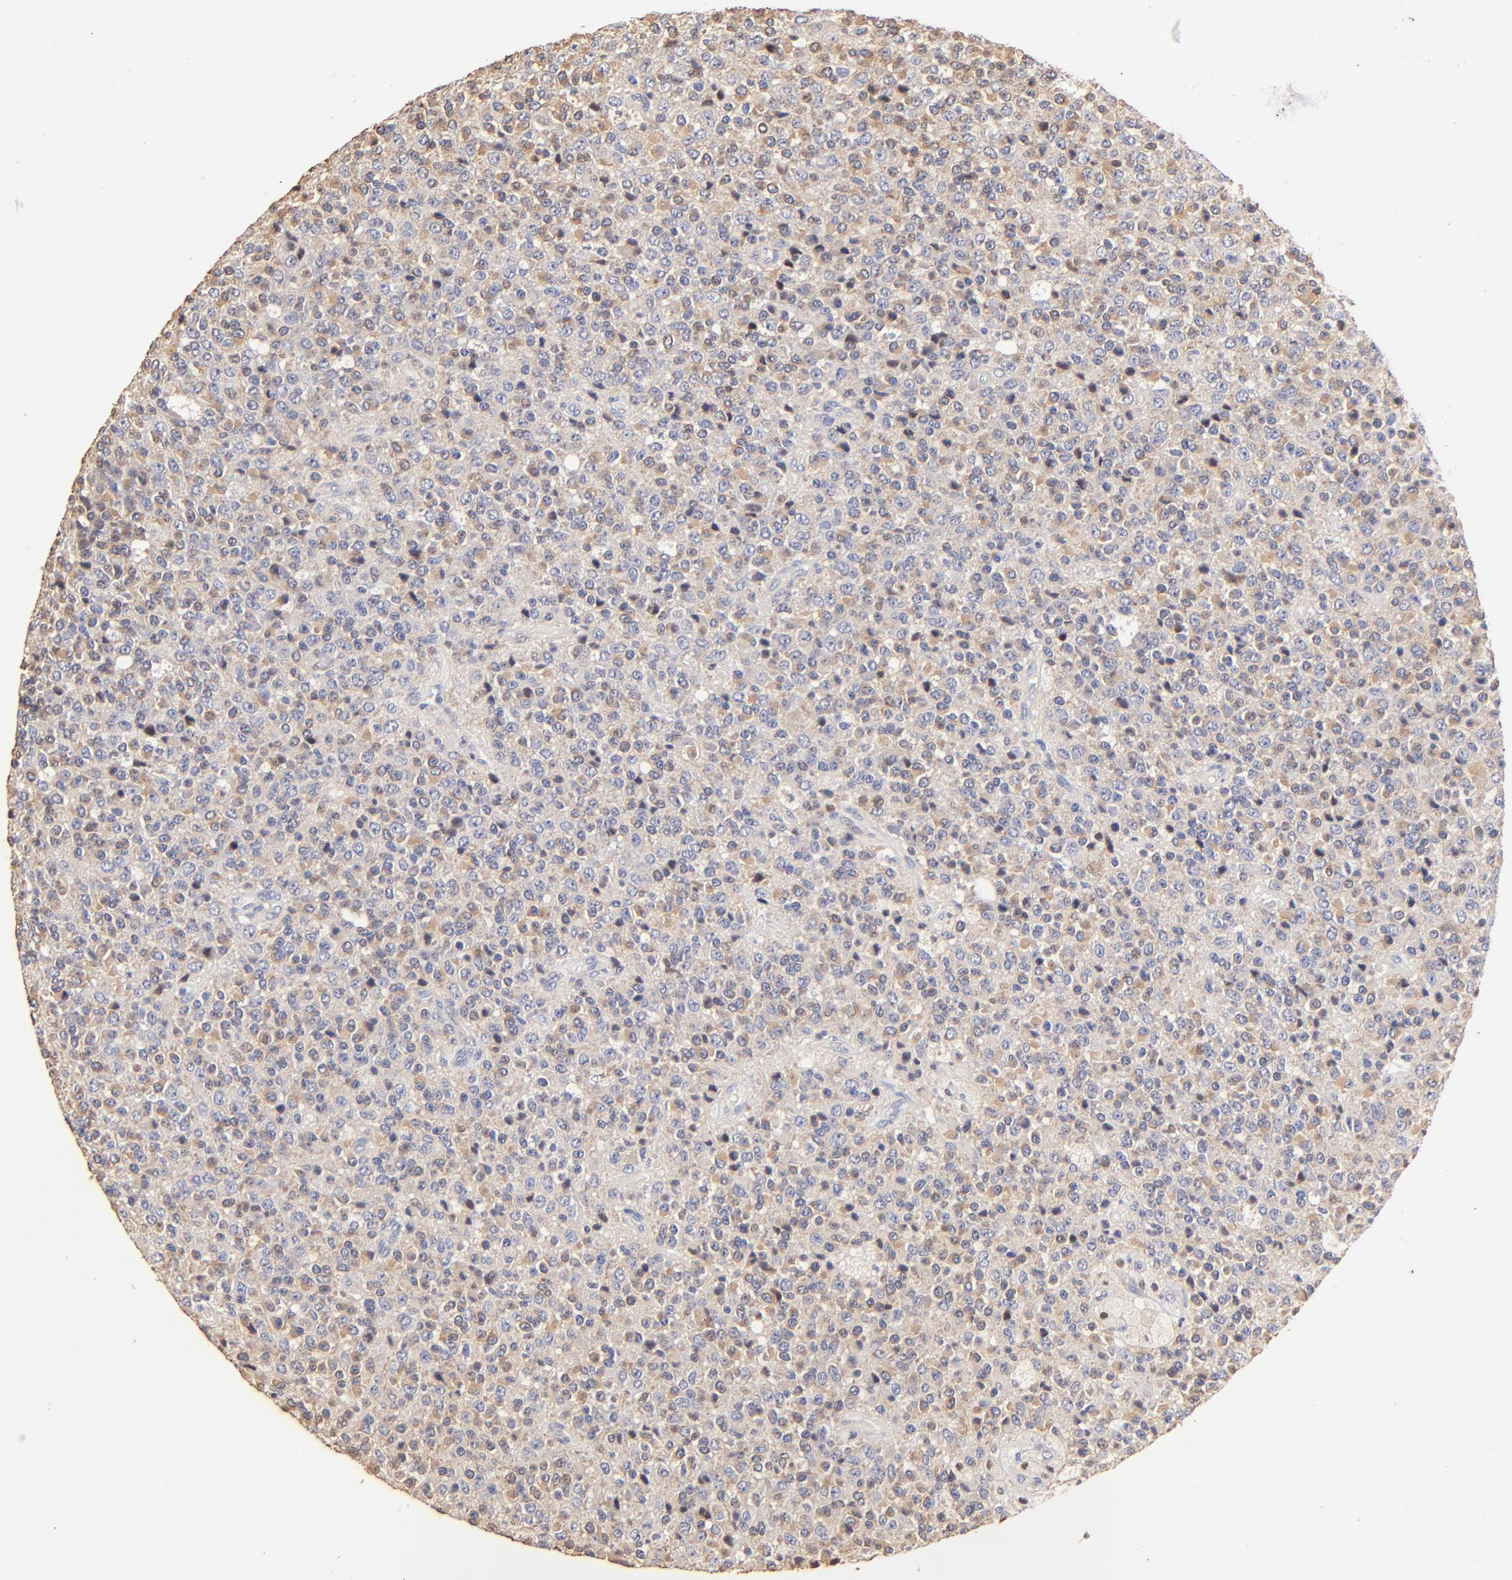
{"staining": {"intensity": "moderate", "quantity": "25%-75%", "location": "cytoplasmic/membranous"}, "tissue": "glioma", "cell_type": "Tumor cells", "image_type": "cancer", "snomed": [{"axis": "morphology", "description": "Glioma, malignant, High grade"}, {"axis": "topography", "description": "pancreas cauda"}], "caption": "Moderate cytoplasmic/membranous positivity is identified in about 25%-75% of tumor cells in malignant high-grade glioma. (Stains: DAB in brown, nuclei in blue, Microscopy: brightfield microscopy at high magnification).", "gene": "BBOF1", "patient": {"sex": "male", "age": 60}}